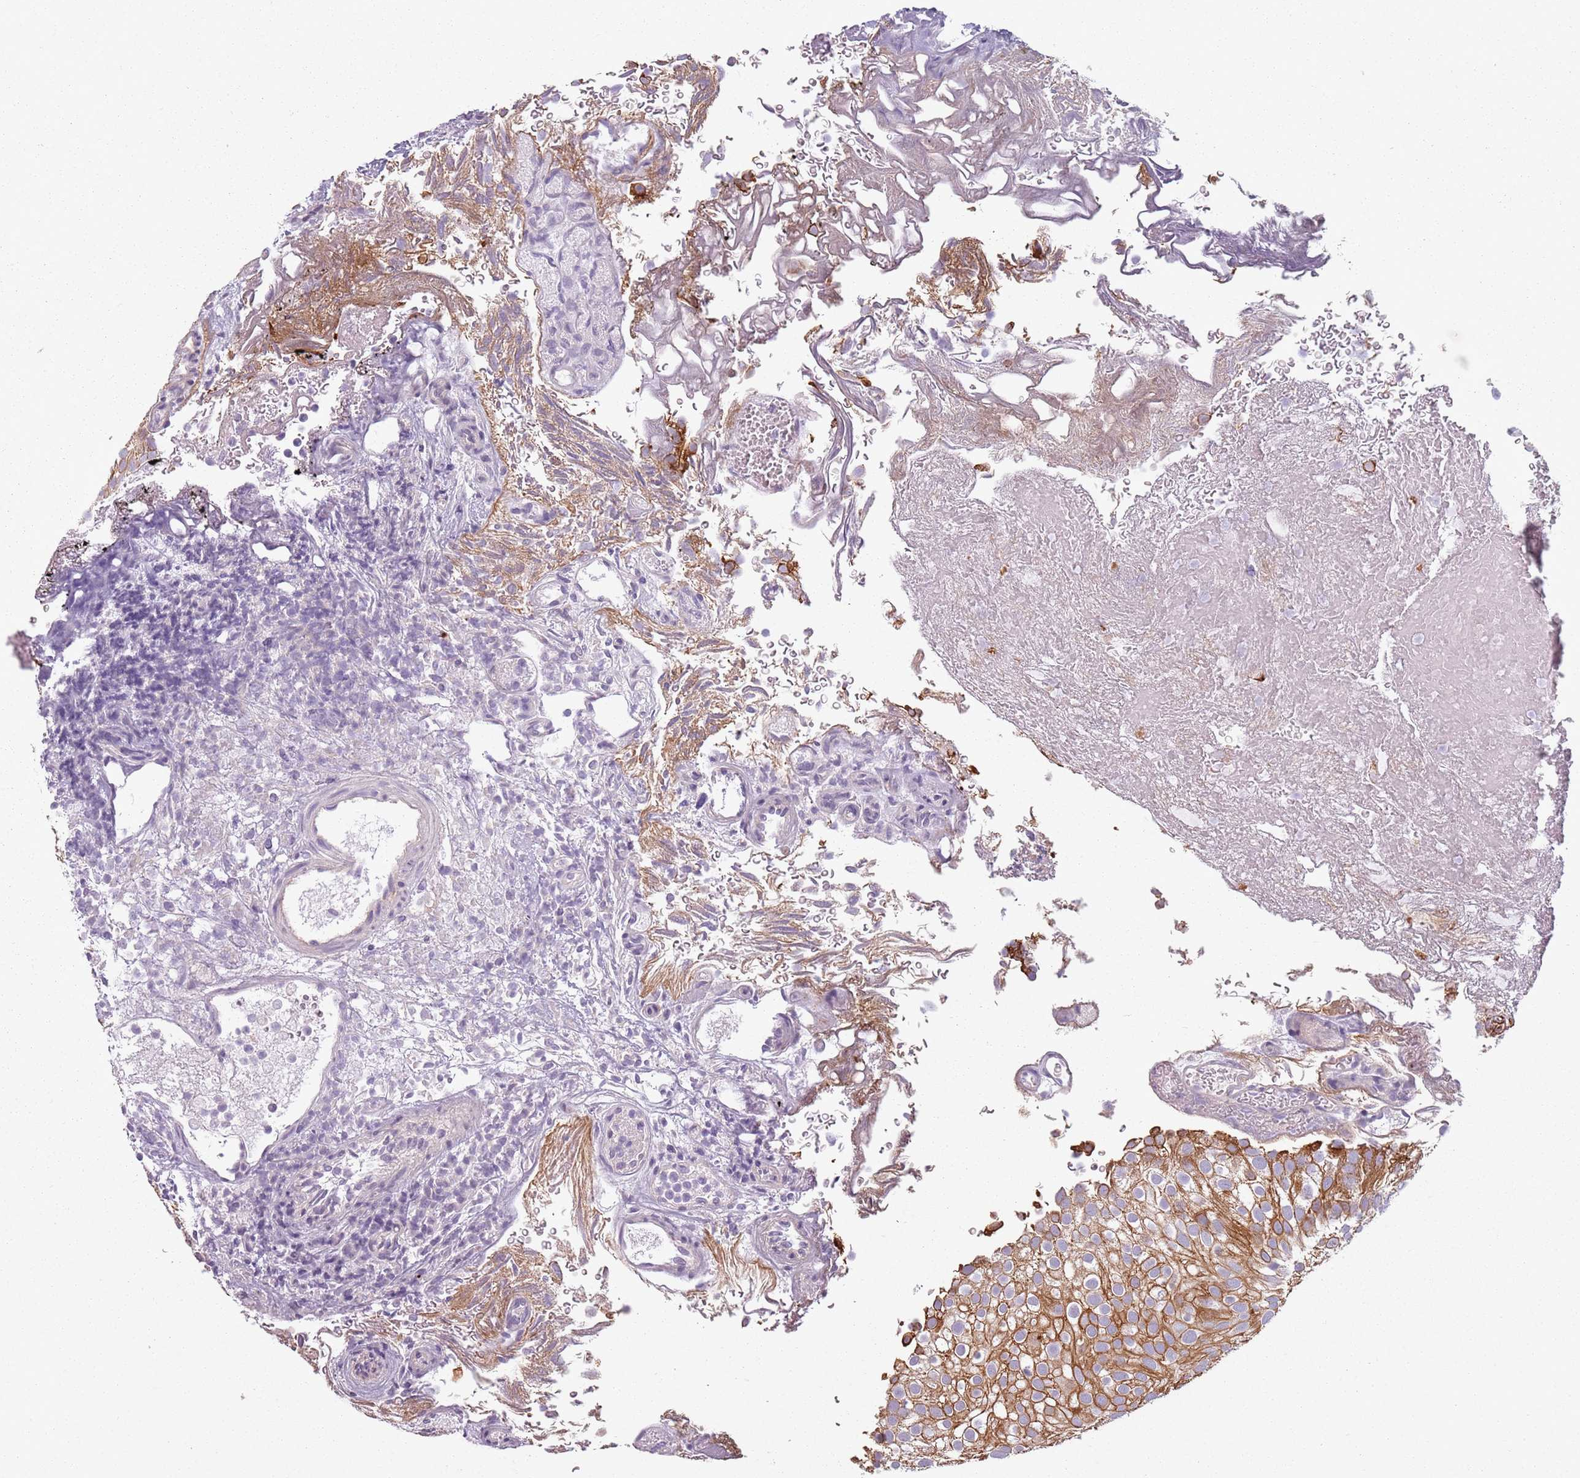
{"staining": {"intensity": "moderate", "quantity": "25%-75%", "location": "cytoplasmic/membranous"}, "tissue": "urothelial cancer", "cell_type": "Tumor cells", "image_type": "cancer", "snomed": [{"axis": "morphology", "description": "Urothelial carcinoma, Low grade"}, {"axis": "topography", "description": "Urinary bladder"}], "caption": "IHC (DAB) staining of human urothelial carcinoma (low-grade) exhibits moderate cytoplasmic/membranous protein staining in about 25%-75% of tumor cells. Using DAB (brown) and hematoxylin (blue) stains, captured at high magnification using brightfield microscopy.", "gene": "TLCD2", "patient": {"sex": "male", "age": 78}}